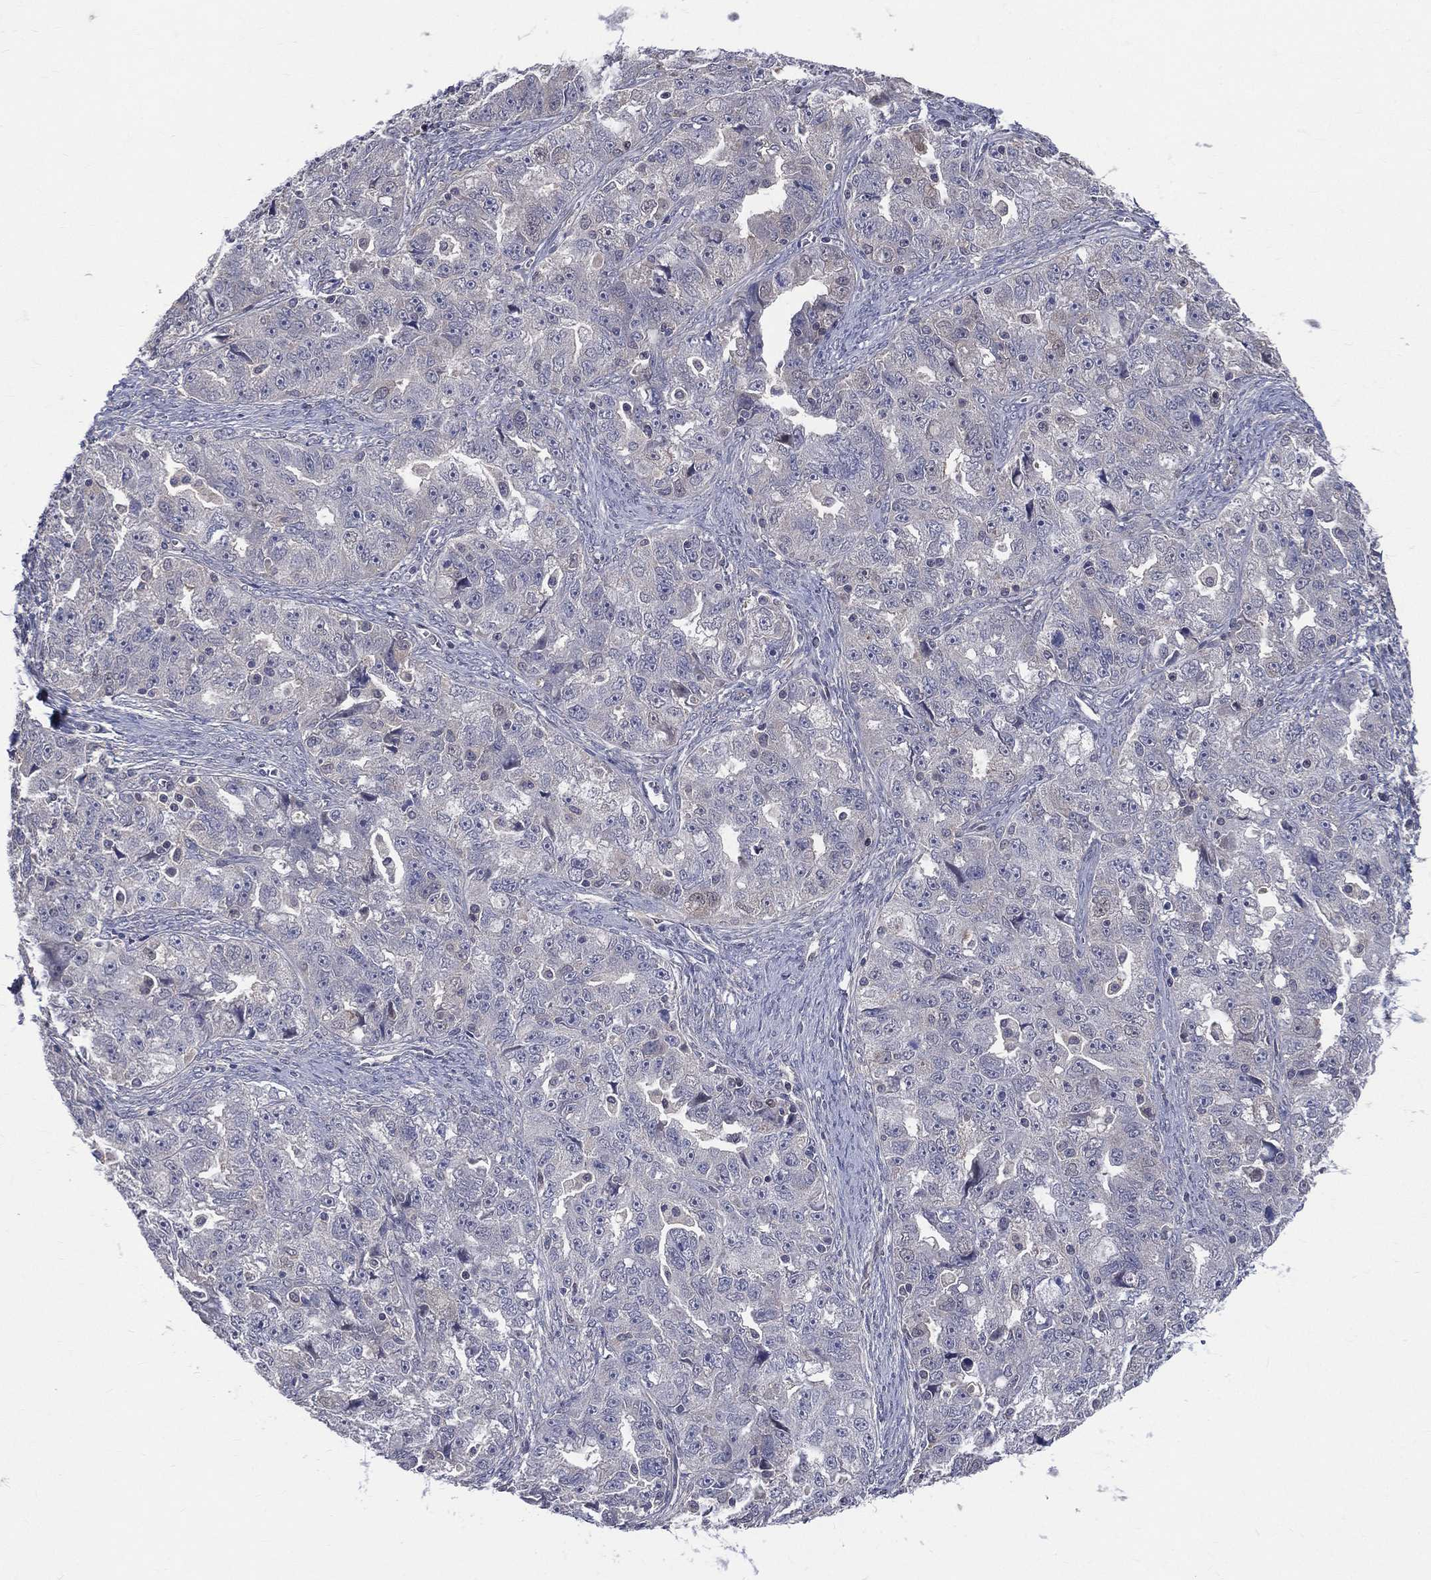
{"staining": {"intensity": "negative", "quantity": "none", "location": "none"}, "tissue": "ovarian cancer", "cell_type": "Tumor cells", "image_type": "cancer", "snomed": [{"axis": "morphology", "description": "Cystadenocarcinoma, serous, NOS"}, {"axis": "topography", "description": "Ovary"}], "caption": "An immunohistochemistry image of ovarian cancer is shown. There is no staining in tumor cells of ovarian cancer.", "gene": "DLG4", "patient": {"sex": "female", "age": 51}}